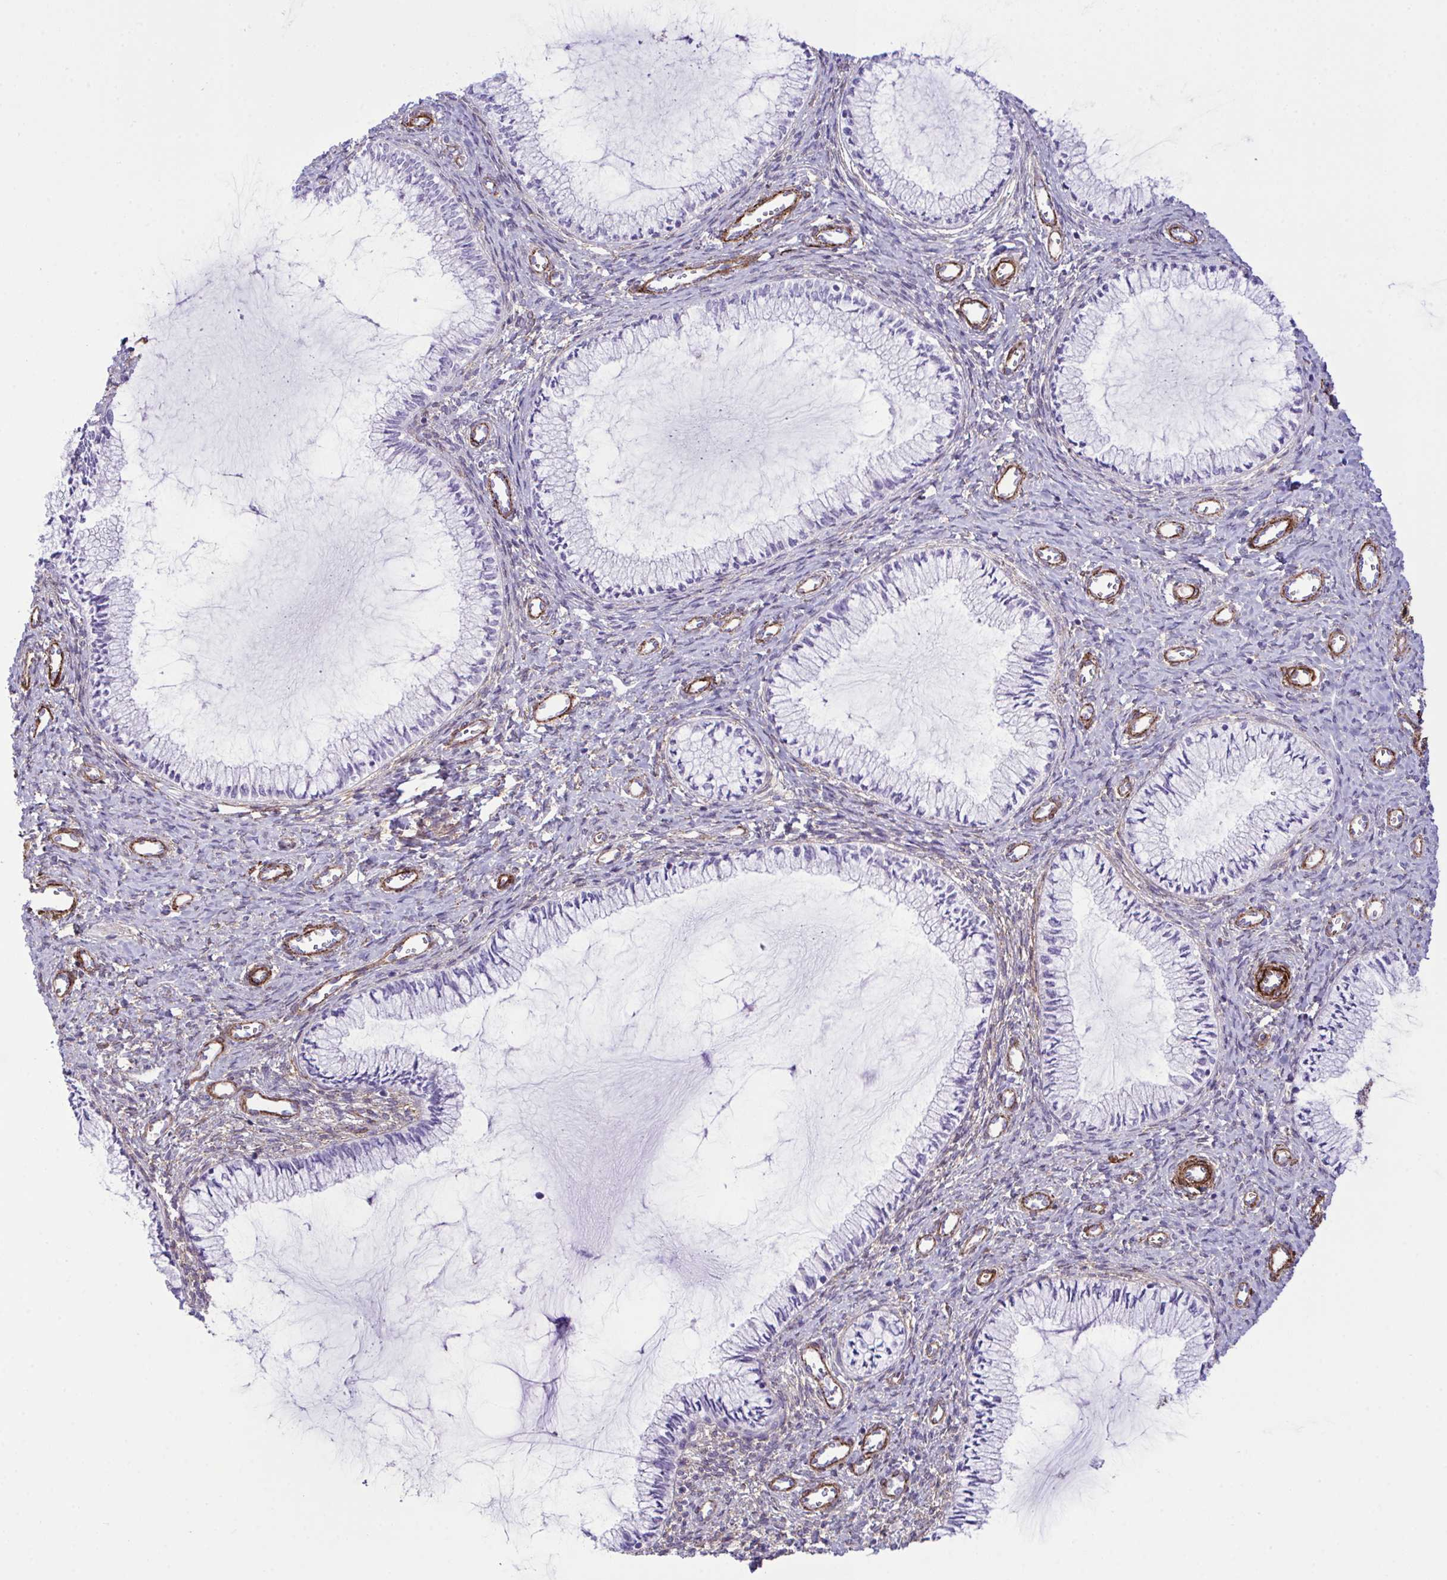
{"staining": {"intensity": "negative", "quantity": "none", "location": "none"}, "tissue": "cervix", "cell_type": "Glandular cells", "image_type": "normal", "snomed": [{"axis": "morphology", "description": "Normal tissue, NOS"}, {"axis": "topography", "description": "Cervix"}], "caption": "Glandular cells show no significant protein positivity in unremarkable cervix. (DAB (3,3'-diaminobenzidine) immunohistochemistry visualized using brightfield microscopy, high magnification).", "gene": "SYNPO2L", "patient": {"sex": "female", "age": 24}}